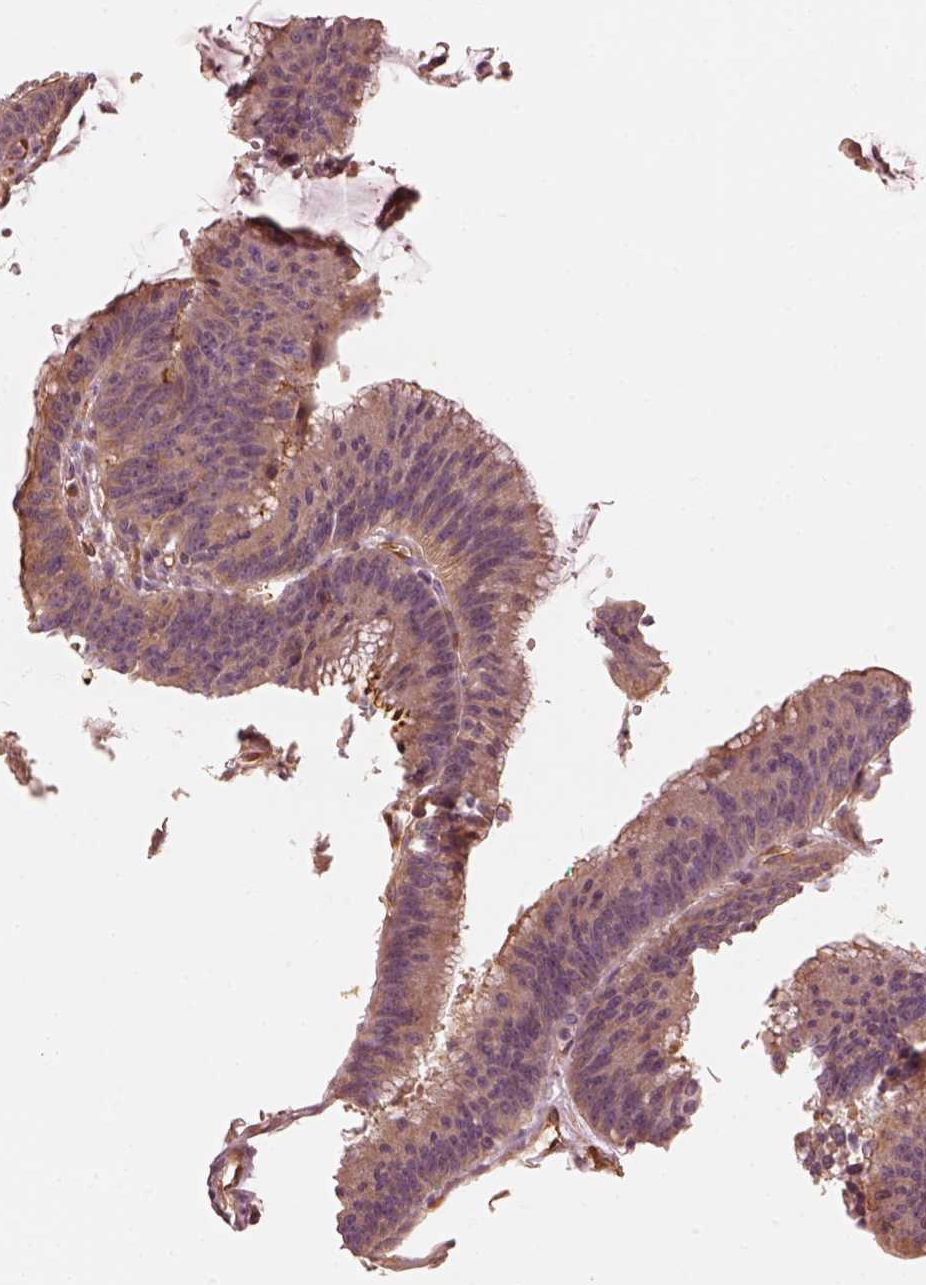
{"staining": {"intensity": "moderate", "quantity": ">75%", "location": "cytoplasmic/membranous"}, "tissue": "colorectal cancer", "cell_type": "Tumor cells", "image_type": "cancer", "snomed": [{"axis": "morphology", "description": "Adenocarcinoma, NOS"}, {"axis": "topography", "description": "Colon"}], "caption": "Immunohistochemical staining of colorectal cancer (adenocarcinoma) reveals medium levels of moderate cytoplasmic/membranous protein positivity in about >75% of tumor cells. (DAB (3,3'-diaminobenzidine) IHC, brown staining for protein, blue staining for nuclei).", "gene": "FSCN1", "patient": {"sex": "female", "age": 78}}